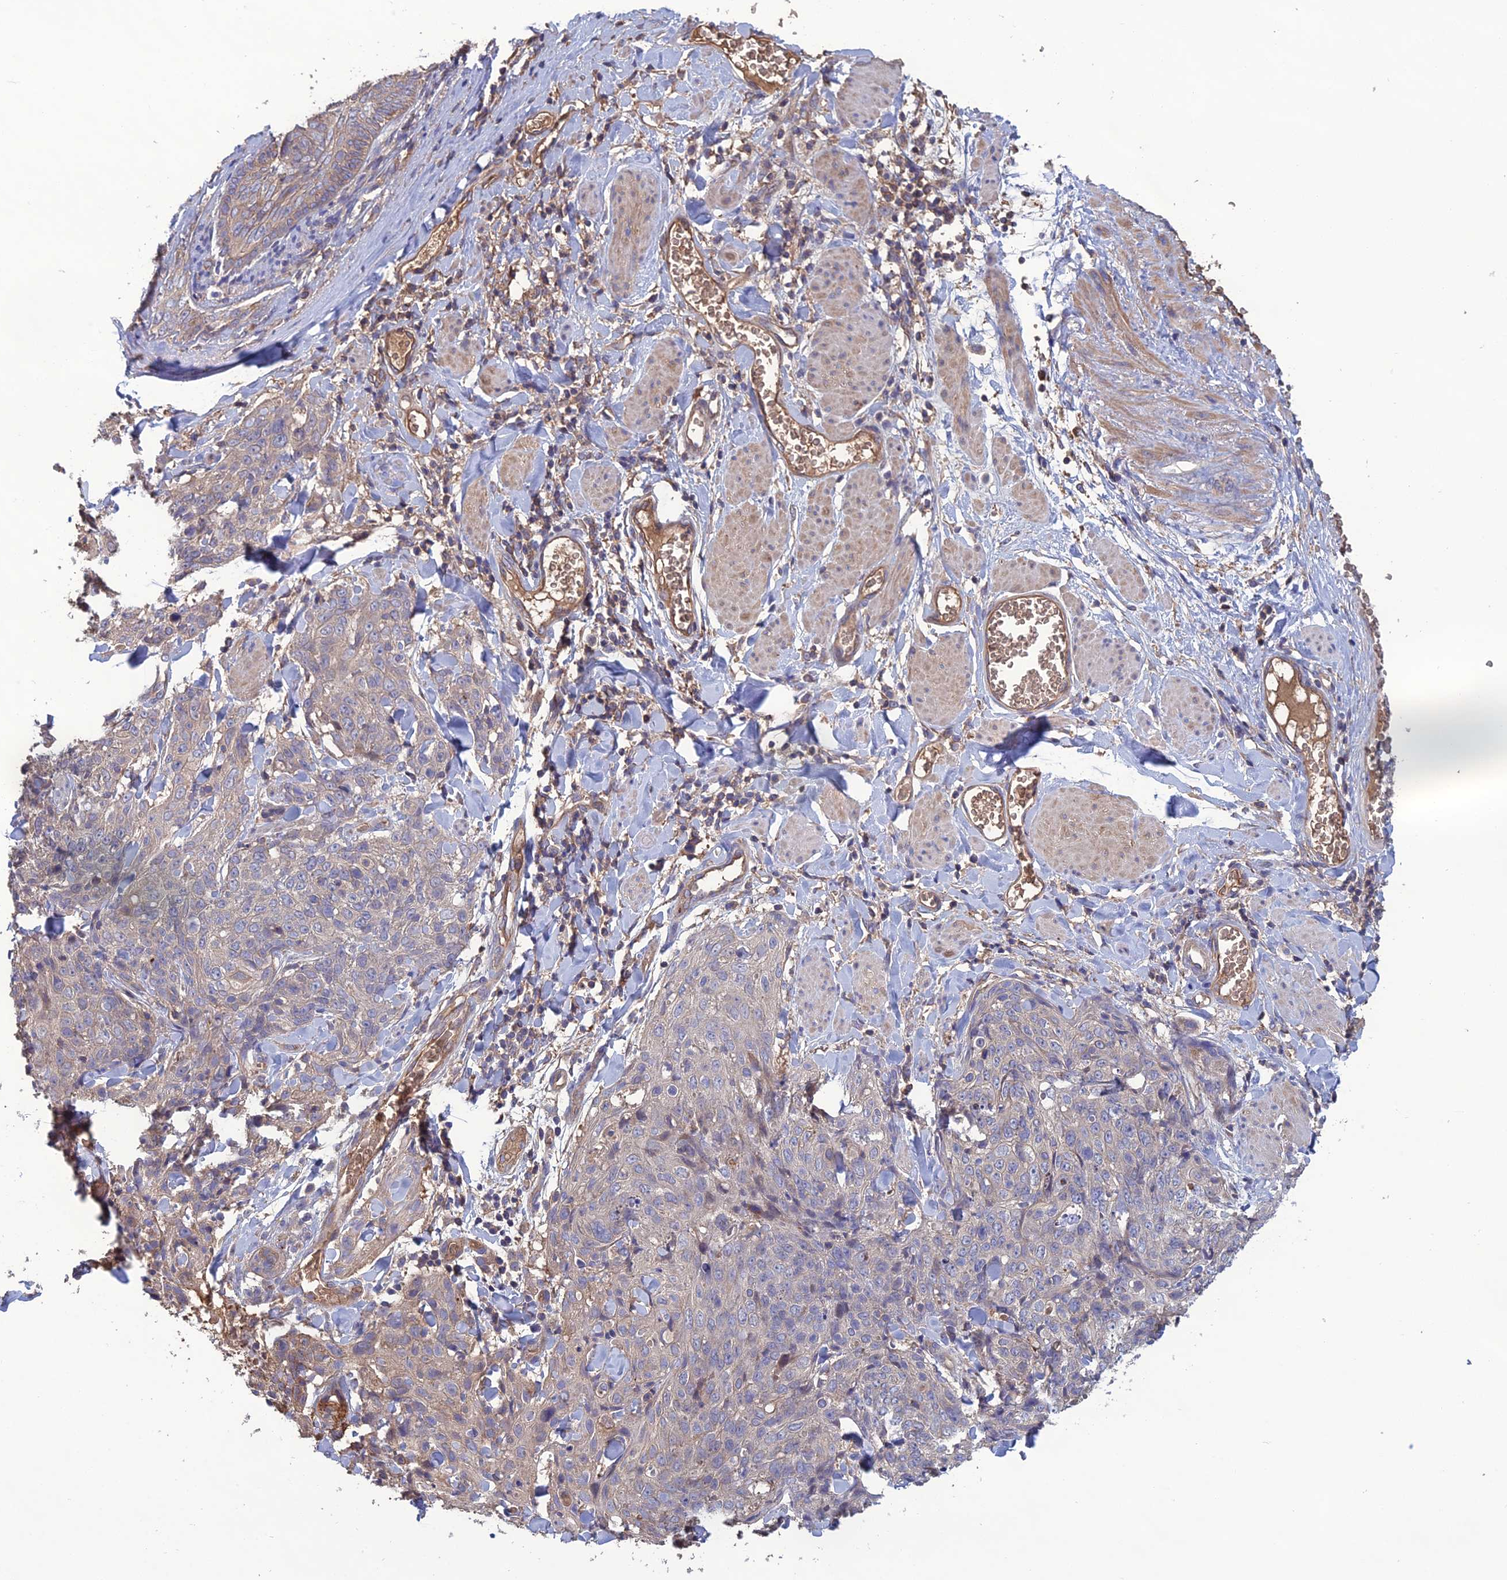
{"staining": {"intensity": "negative", "quantity": "none", "location": "none"}, "tissue": "skin cancer", "cell_type": "Tumor cells", "image_type": "cancer", "snomed": [{"axis": "morphology", "description": "Squamous cell carcinoma, NOS"}, {"axis": "topography", "description": "Skin"}, {"axis": "topography", "description": "Vulva"}], "caption": "Tumor cells show no significant protein staining in skin cancer. (DAB IHC visualized using brightfield microscopy, high magnification).", "gene": "GALR2", "patient": {"sex": "female", "age": 85}}